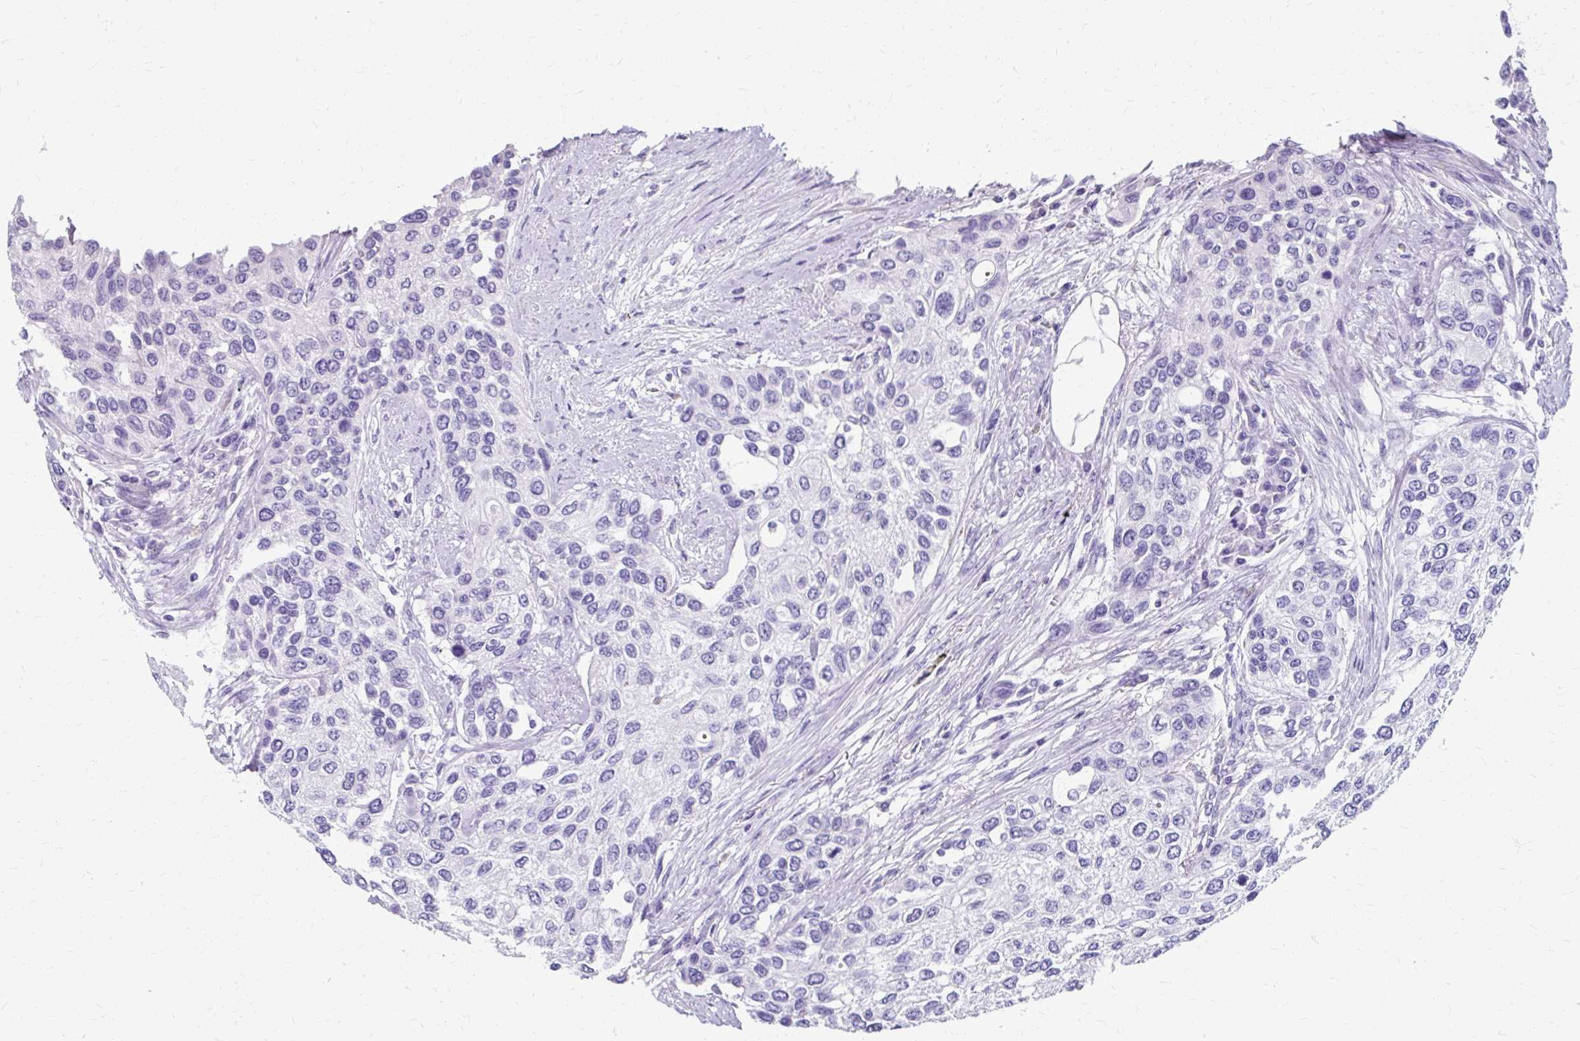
{"staining": {"intensity": "negative", "quantity": "none", "location": "none"}, "tissue": "urothelial cancer", "cell_type": "Tumor cells", "image_type": "cancer", "snomed": [{"axis": "morphology", "description": "Normal tissue, NOS"}, {"axis": "morphology", "description": "Urothelial carcinoma, High grade"}, {"axis": "topography", "description": "Vascular tissue"}, {"axis": "topography", "description": "Urinary bladder"}], "caption": "There is no significant expression in tumor cells of urothelial cancer.", "gene": "ZNF555", "patient": {"sex": "female", "age": 56}}